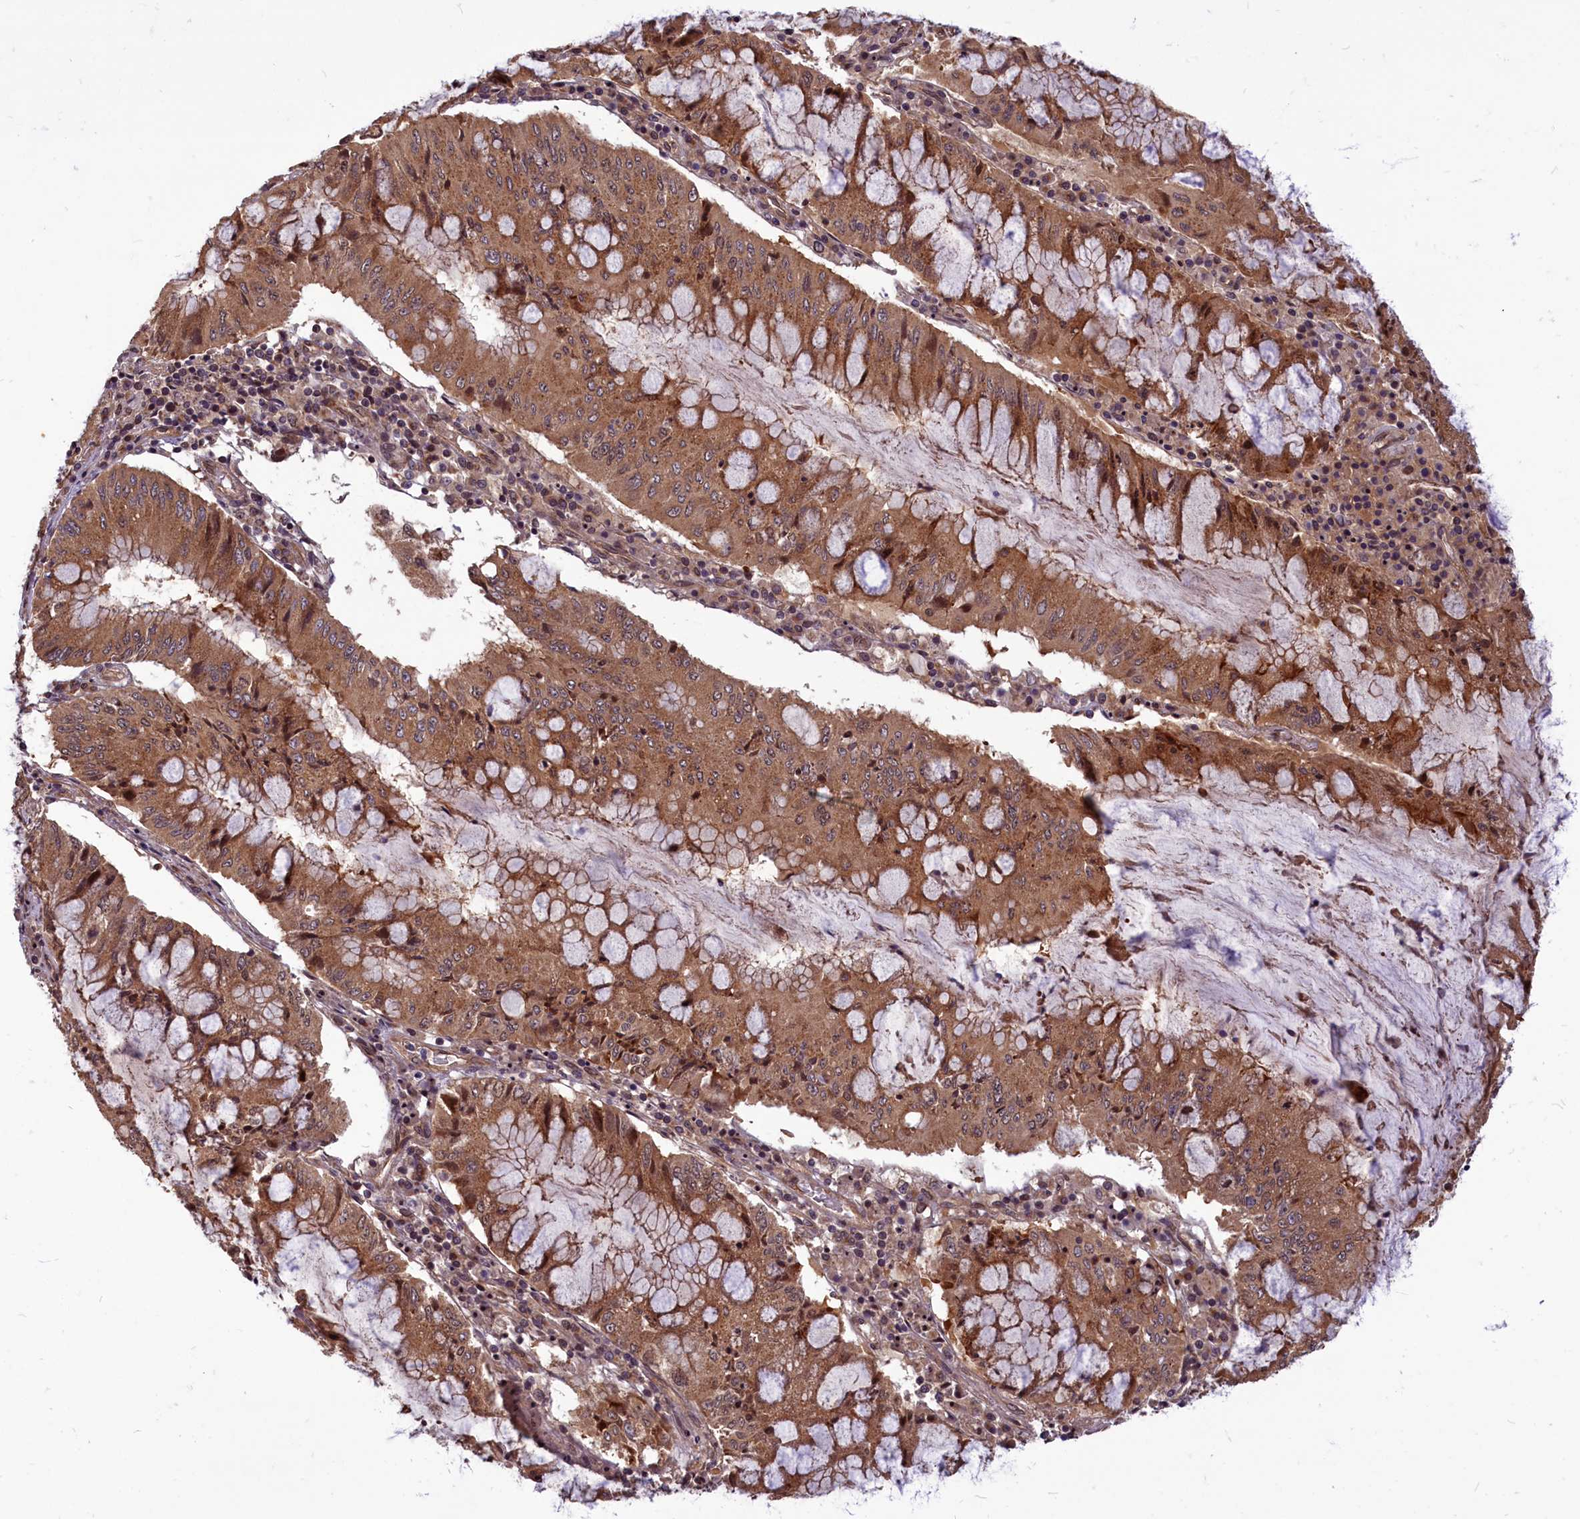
{"staining": {"intensity": "moderate", "quantity": ">75%", "location": "cytoplasmic/membranous"}, "tissue": "pancreatic cancer", "cell_type": "Tumor cells", "image_type": "cancer", "snomed": [{"axis": "morphology", "description": "Adenocarcinoma, NOS"}, {"axis": "topography", "description": "Pancreas"}], "caption": "Moderate cytoplasmic/membranous positivity for a protein is seen in about >75% of tumor cells of pancreatic cancer (adenocarcinoma) using immunohistochemistry (IHC).", "gene": "MYCBP", "patient": {"sex": "female", "age": 50}}